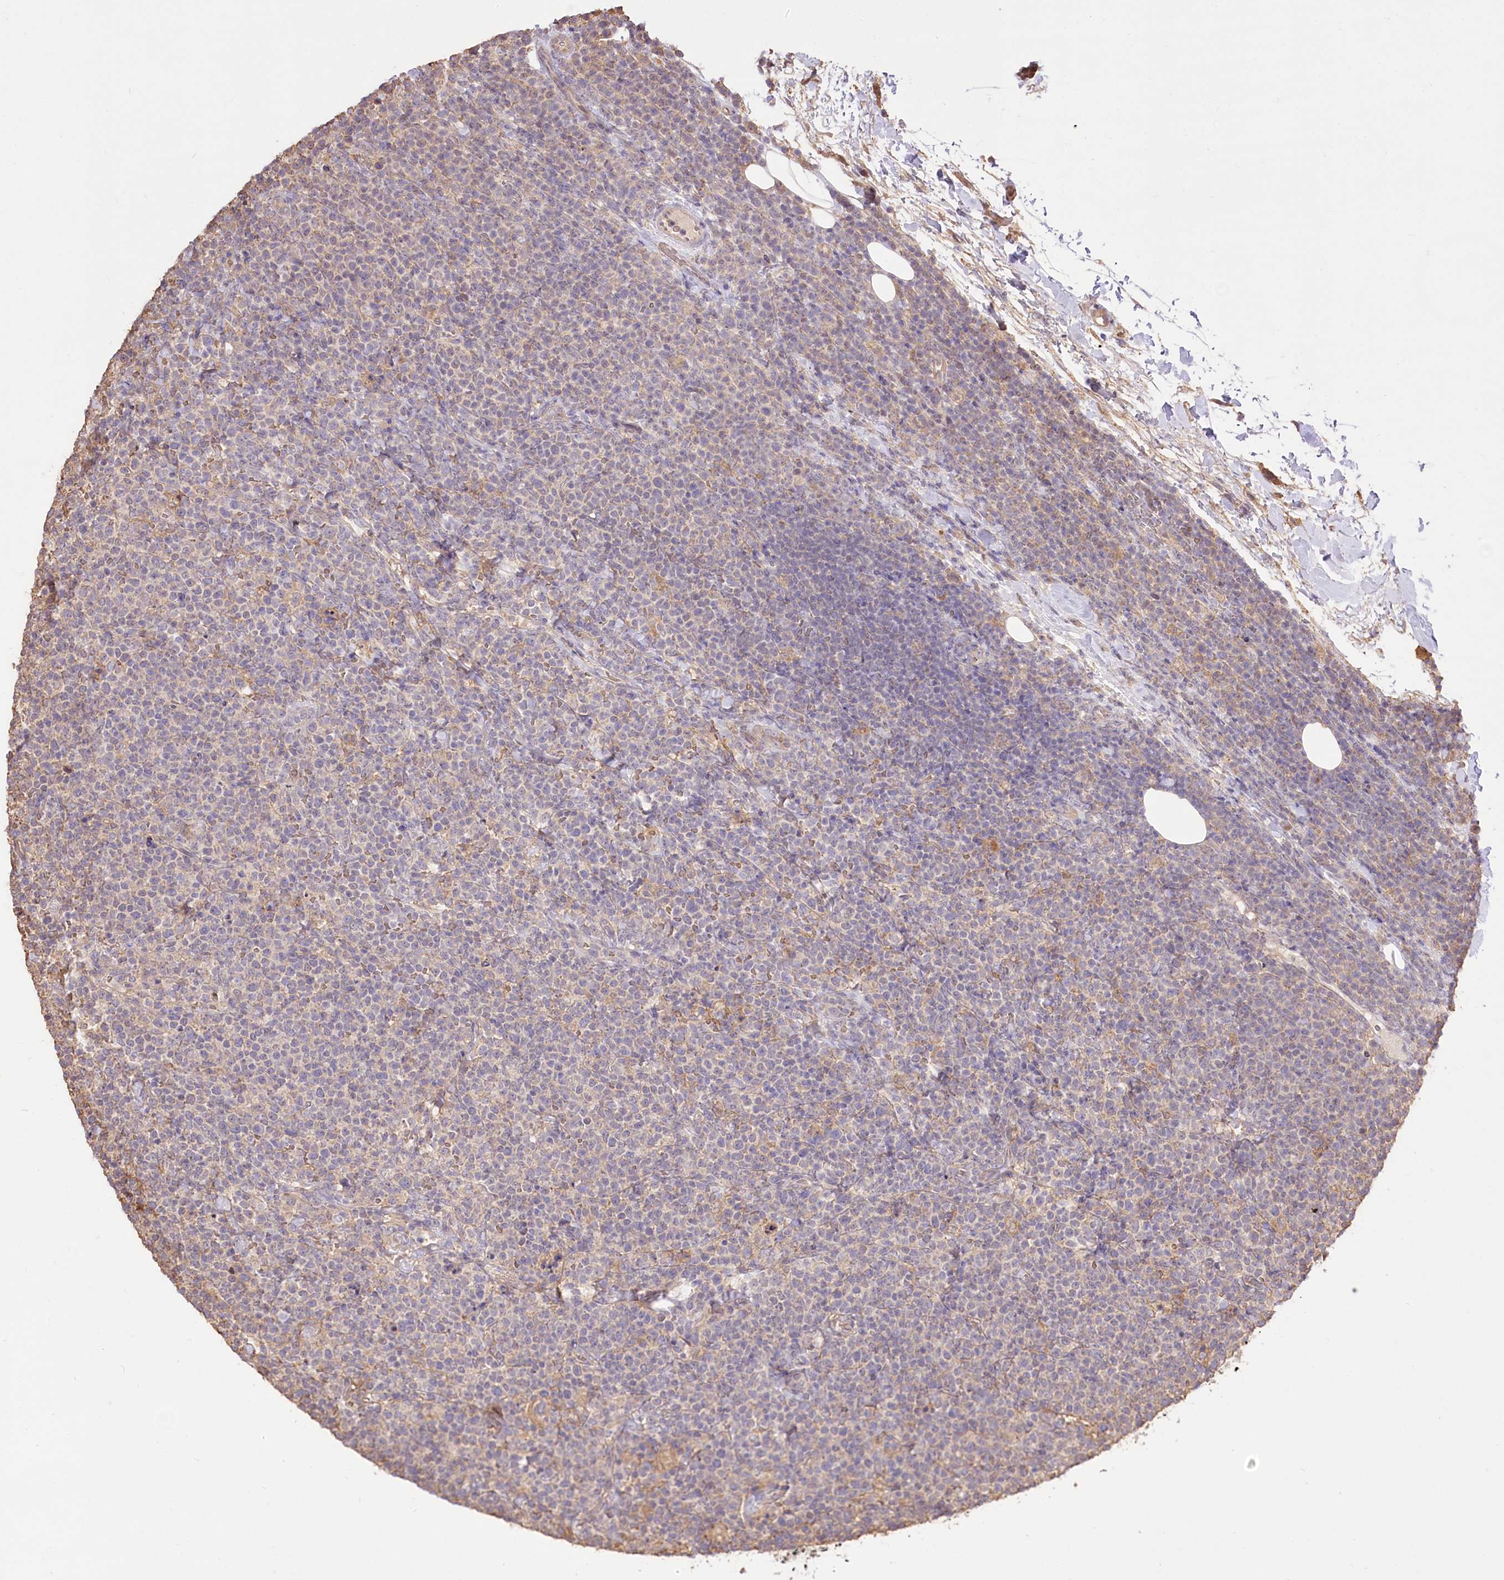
{"staining": {"intensity": "negative", "quantity": "none", "location": "none"}, "tissue": "lymphoma", "cell_type": "Tumor cells", "image_type": "cancer", "snomed": [{"axis": "morphology", "description": "Malignant lymphoma, non-Hodgkin's type, High grade"}, {"axis": "topography", "description": "Lymph node"}], "caption": "The image shows no staining of tumor cells in lymphoma.", "gene": "R3HDM2", "patient": {"sex": "male", "age": 61}}